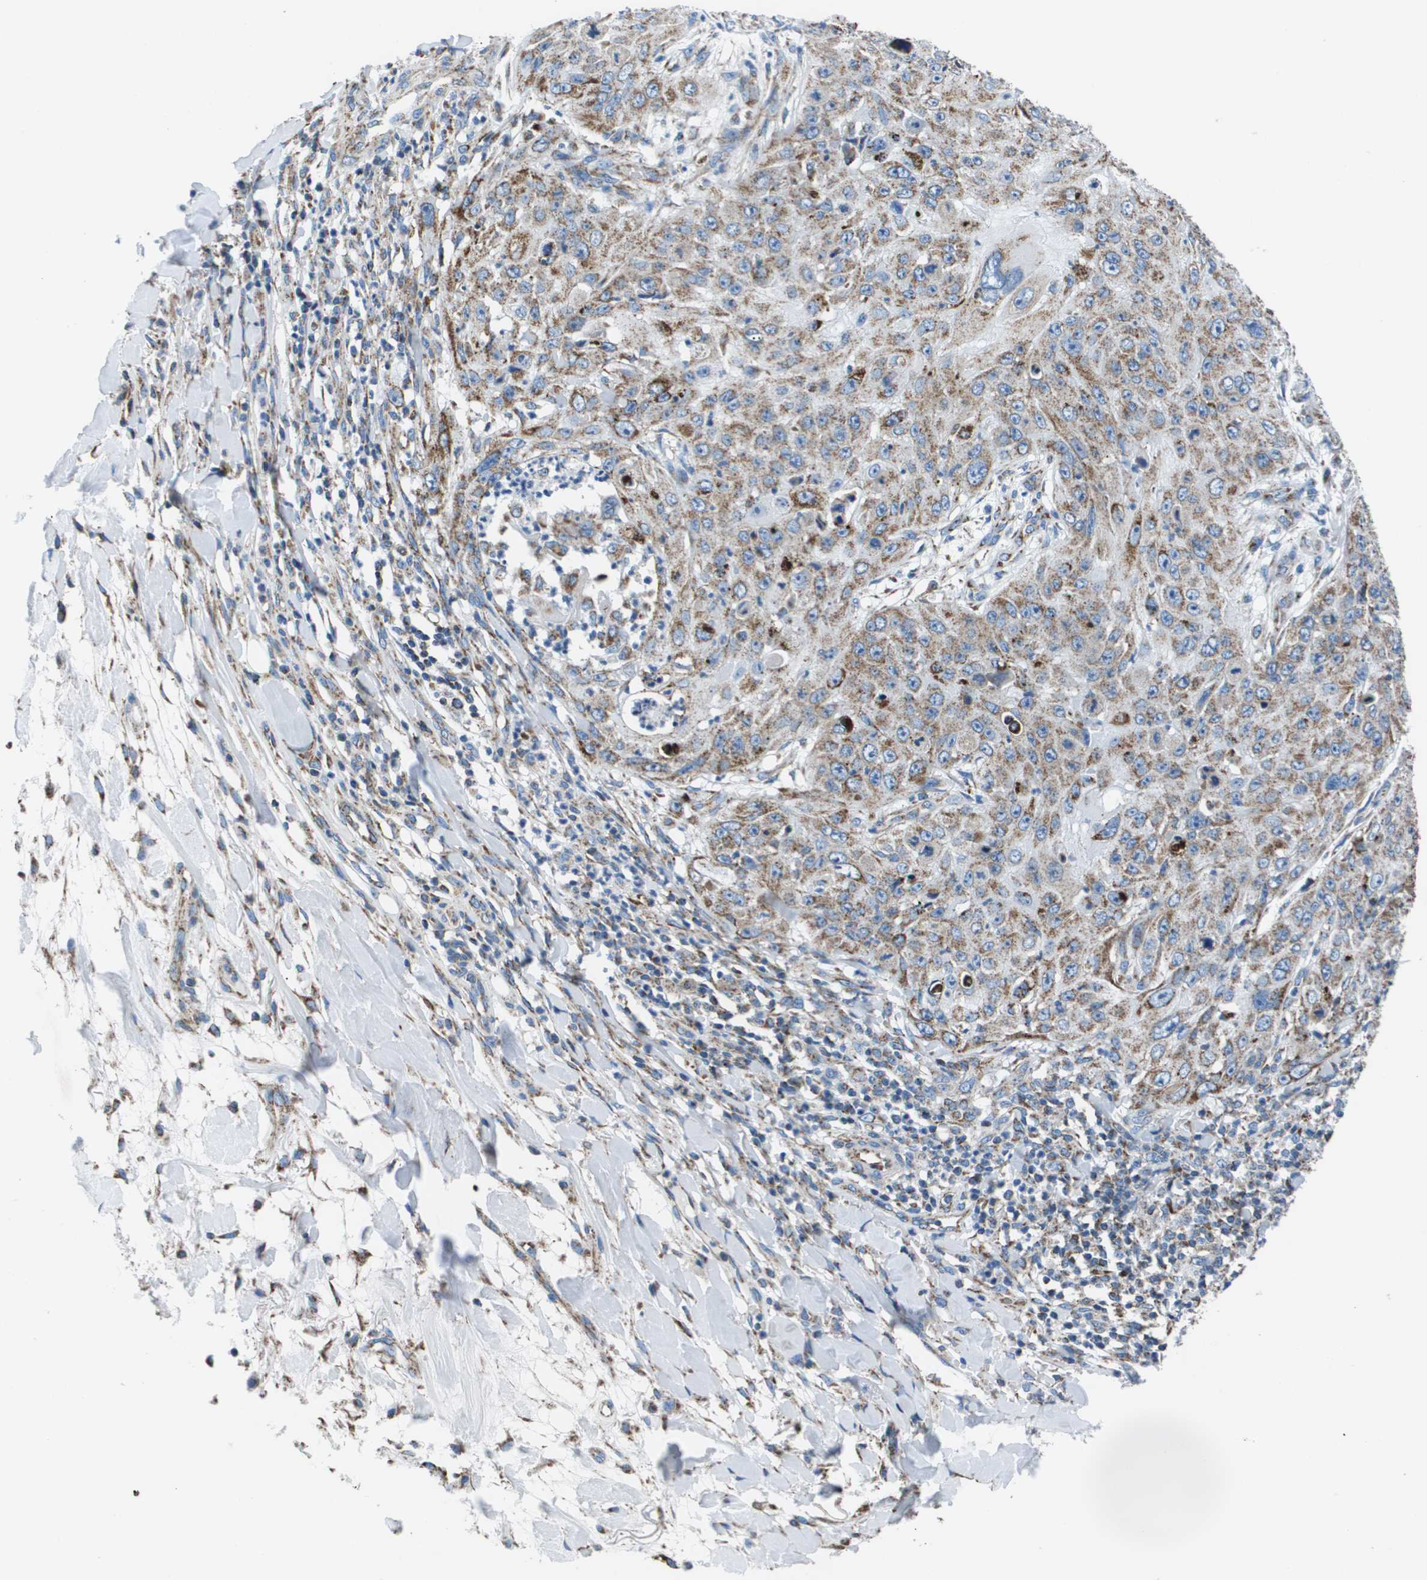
{"staining": {"intensity": "moderate", "quantity": "25%-75%", "location": "cytoplasmic/membranous"}, "tissue": "skin cancer", "cell_type": "Tumor cells", "image_type": "cancer", "snomed": [{"axis": "morphology", "description": "Squamous cell carcinoma, NOS"}, {"axis": "topography", "description": "Skin"}], "caption": "A micrograph of squamous cell carcinoma (skin) stained for a protein shows moderate cytoplasmic/membranous brown staining in tumor cells. The staining was performed using DAB (3,3'-diaminobenzidine), with brown indicating positive protein expression. Nuclei are stained blue with hematoxylin.", "gene": "ZDHHC3", "patient": {"sex": "female", "age": 80}}